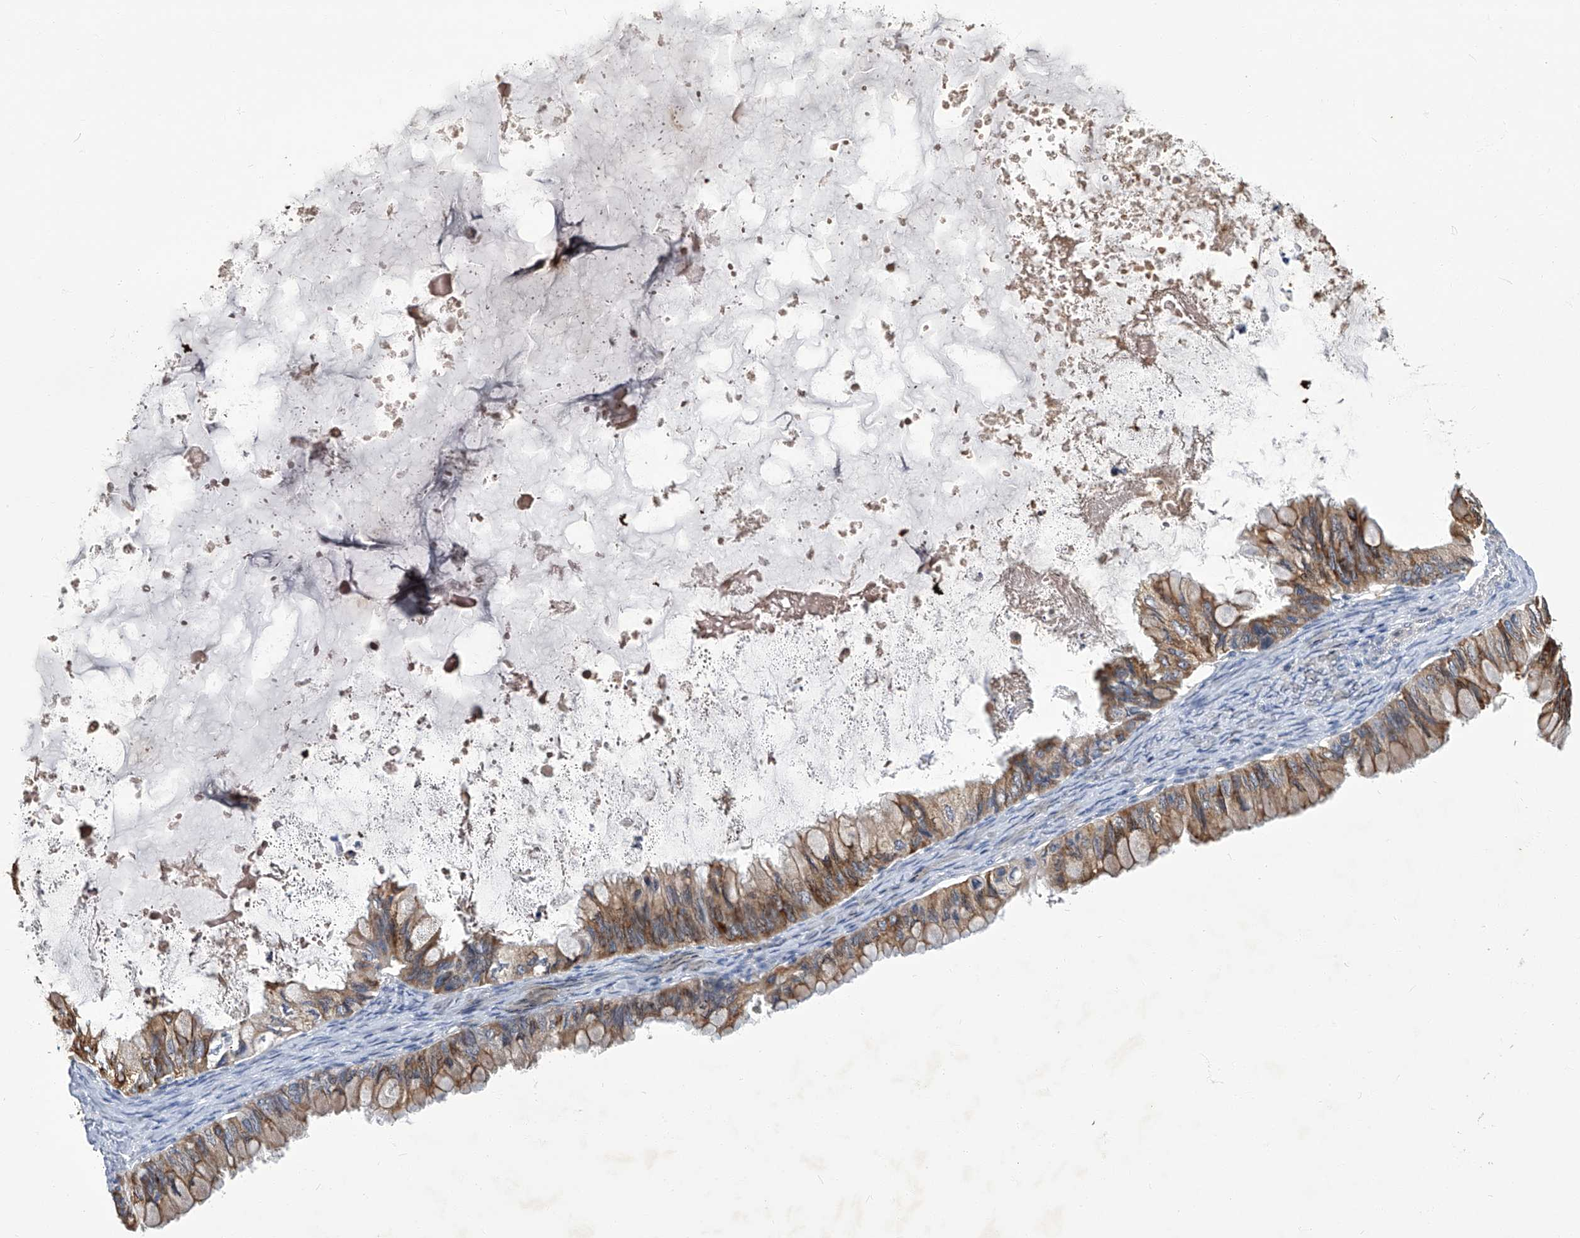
{"staining": {"intensity": "moderate", "quantity": ">75%", "location": "cytoplasmic/membranous"}, "tissue": "ovarian cancer", "cell_type": "Tumor cells", "image_type": "cancer", "snomed": [{"axis": "morphology", "description": "Cystadenocarcinoma, mucinous, NOS"}, {"axis": "topography", "description": "Ovary"}], "caption": "Immunohistochemistry (IHC) histopathology image of human ovarian mucinous cystadenocarcinoma stained for a protein (brown), which displays medium levels of moderate cytoplasmic/membranous staining in about >75% of tumor cells.", "gene": "TGFBR1", "patient": {"sex": "female", "age": 80}}